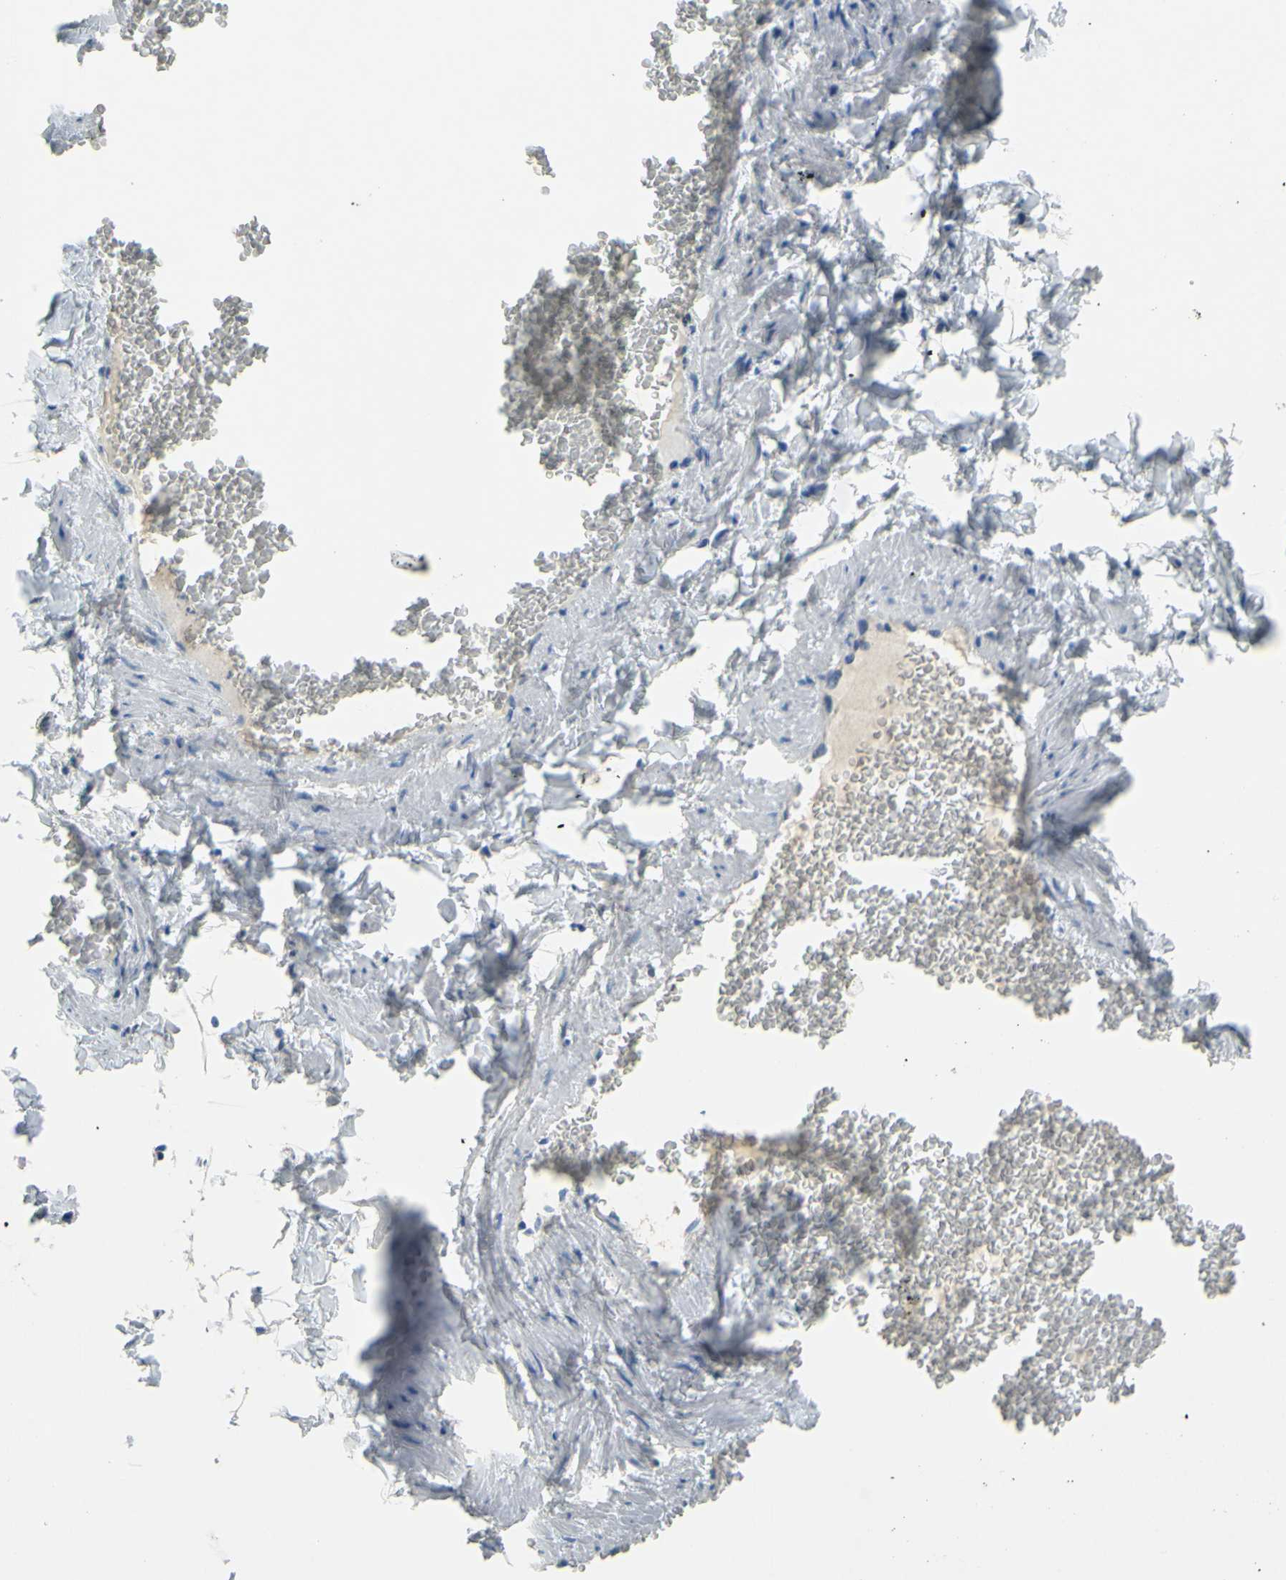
{"staining": {"intensity": "negative", "quantity": "none", "location": "none"}, "tissue": "adipose tissue", "cell_type": "Adipocytes", "image_type": "normal", "snomed": [{"axis": "morphology", "description": "Normal tissue, NOS"}, {"axis": "topography", "description": "Vascular tissue"}], "caption": "This is an immunohistochemistry micrograph of unremarkable adipose tissue. There is no staining in adipocytes.", "gene": "CDH10", "patient": {"sex": "male", "age": 41}}